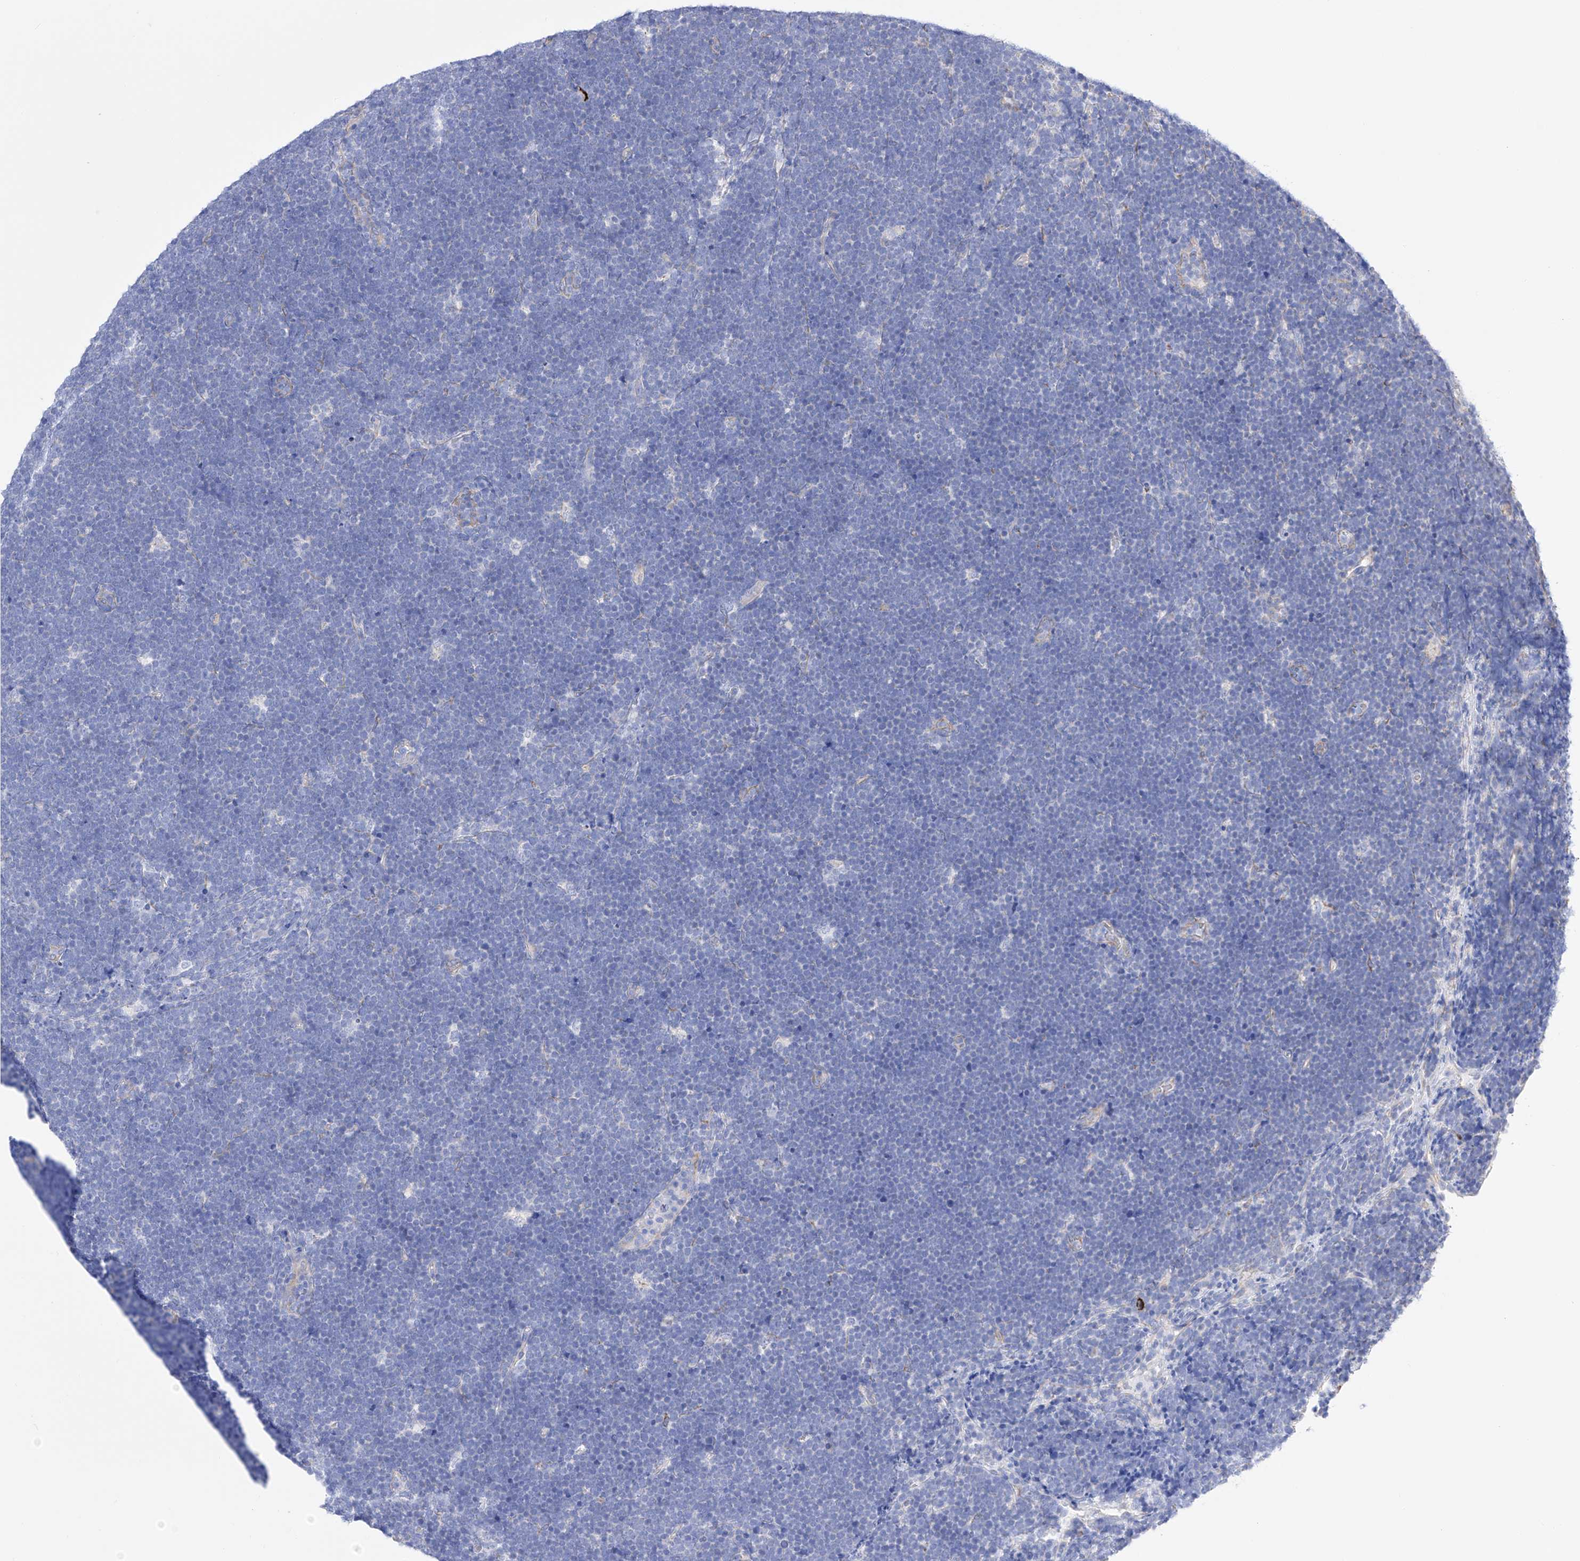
{"staining": {"intensity": "negative", "quantity": "none", "location": "none"}, "tissue": "lymphoma", "cell_type": "Tumor cells", "image_type": "cancer", "snomed": [{"axis": "morphology", "description": "Malignant lymphoma, non-Hodgkin's type, High grade"}, {"axis": "topography", "description": "Lymph node"}], "caption": "Immunohistochemical staining of human malignant lymphoma, non-Hodgkin's type (high-grade) reveals no significant positivity in tumor cells.", "gene": "FLG", "patient": {"sex": "male", "age": 13}}